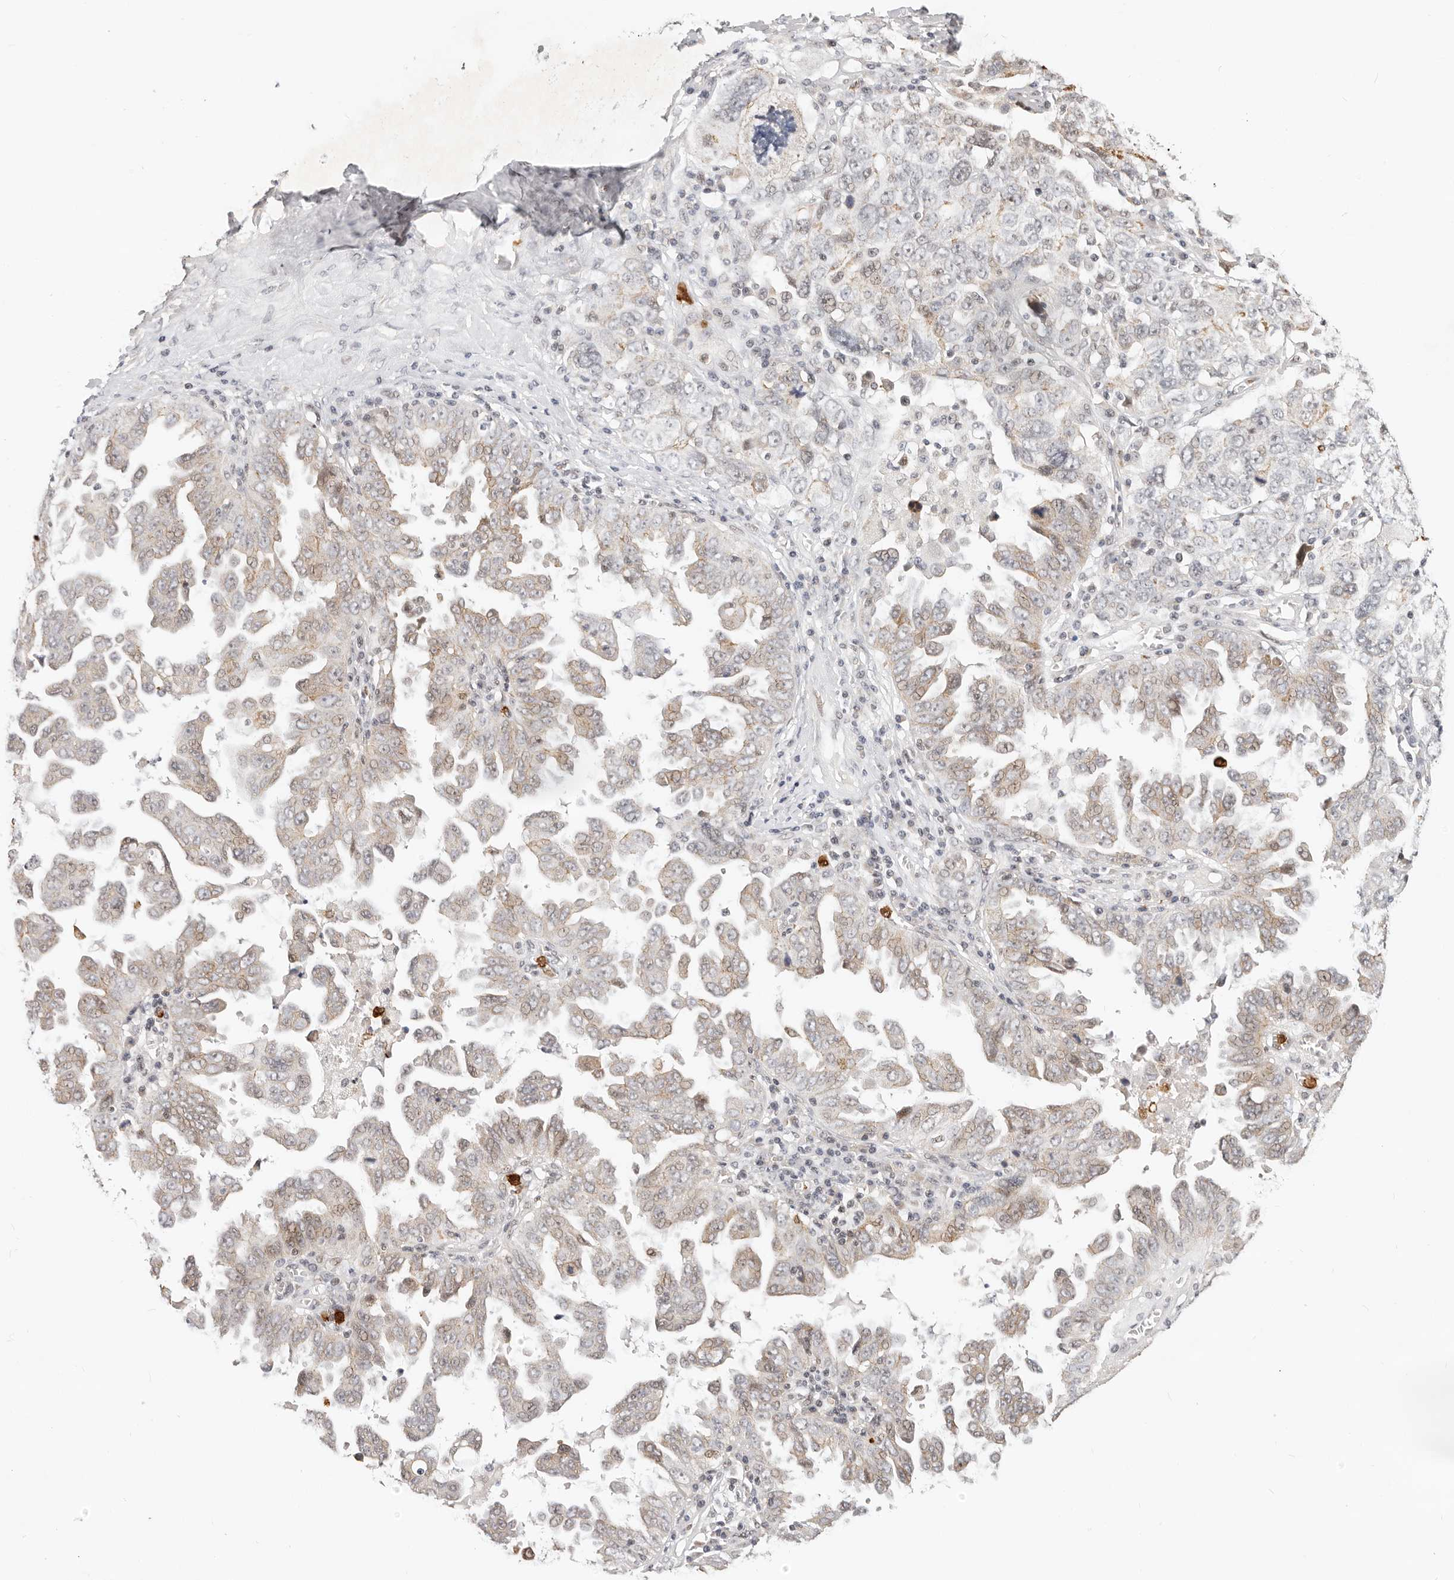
{"staining": {"intensity": "weak", "quantity": "25%-75%", "location": "cytoplasmic/membranous"}, "tissue": "ovarian cancer", "cell_type": "Tumor cells", "image_type": "cancer", "snomed": [{"axis": "morphology", "description": "Carcinoma, endometroid"}, {"axis": "topography", "description": "Ovary"}], "caption": "Ovarian cancer (endometroid carcinoma) tissue shows weak cytoplasmic/membranous expression in approximately 25%-75% of tumor cells, visualized by immunohistochemistry.", "gene": "AFDN", "patient": {"sex": "female", "age": 62}}